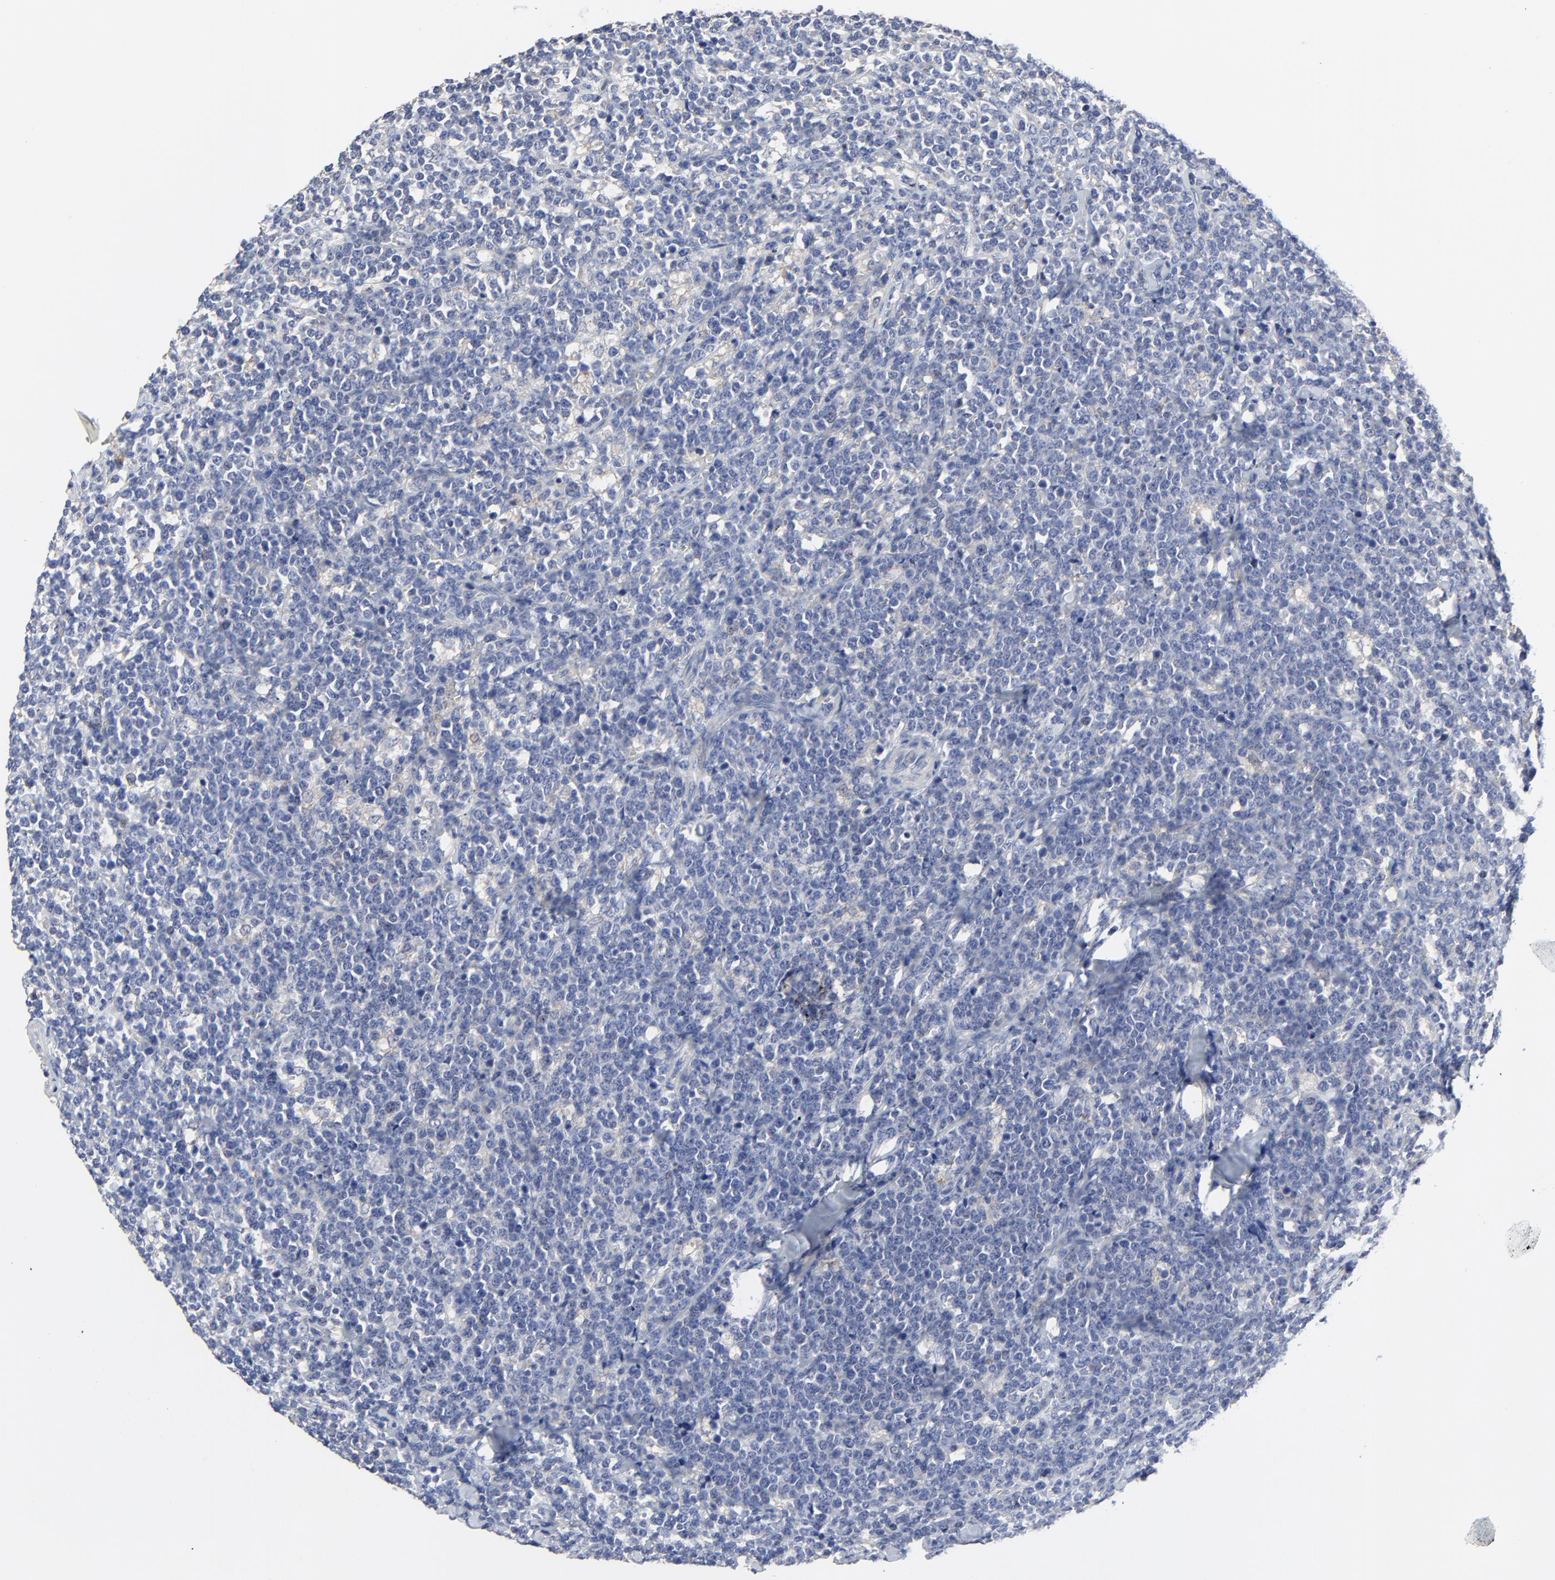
{"staining": {"intensity": "negative", "quantity": "none", "location": "none"}, "tissue": "lymphoma", "cell_type": "Tumor cells", "image_type": "cancer", "snomed": [{"axis": "morphology", "description": "Malignant lymphoma, non-Hodgkin's type, High grade"}, {"axis": "topography", "description": "Small intestine"}, {"axis": "topography", "description": "Colon"}], "caption": "High power microscopy micrograph of an immunohistochemistry (IHC) photomicrograph of lymphoma, revealing no significant expression in tumor cells.", "gene": "DHRSX", "patient": {"sex": "male", "age": 8}}